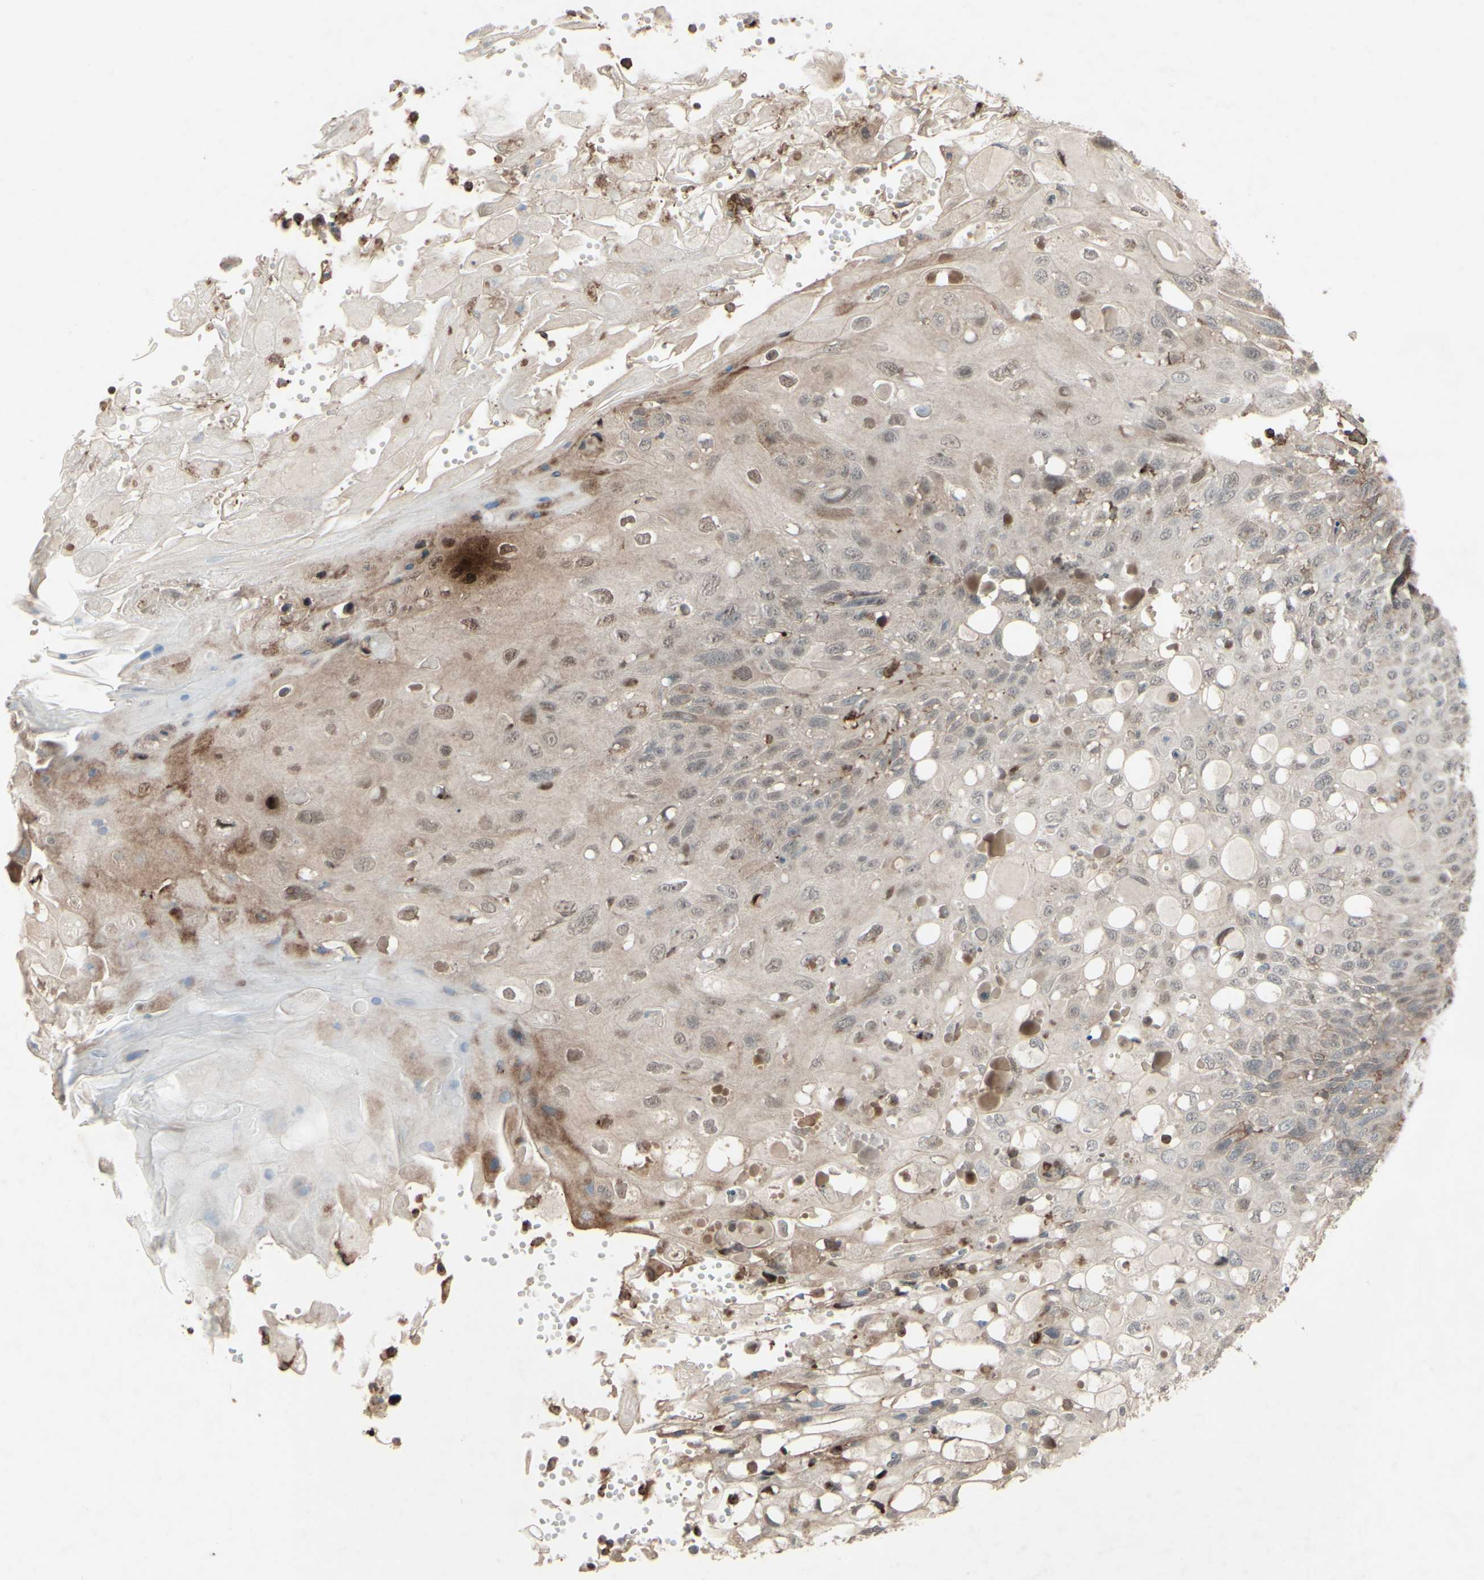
{"staining": {"intensity": "weak", "quantity": "25%-75%", "location": "cytoplasmic/membranous"}, "tissue": "cervical cancer", "cell_type": "Tumor cells", "image_type": "cancer", "snomed": [{"axis": "morphology", "description": "Squamous cell carcinoma, NOS"}, {"axis": "topography", "description": "Cervix"}], "caption": "The image reveals staining of squamous cell carcinoma (cervical), revealing weak cytoplasmic/membranous protein staining (brown color) within tumor cells. Ihc stains the protein of interest in brown and the nuclei are stained blue.", "gene": "CD33", "patient": {"sex": "female", "age": 70}}